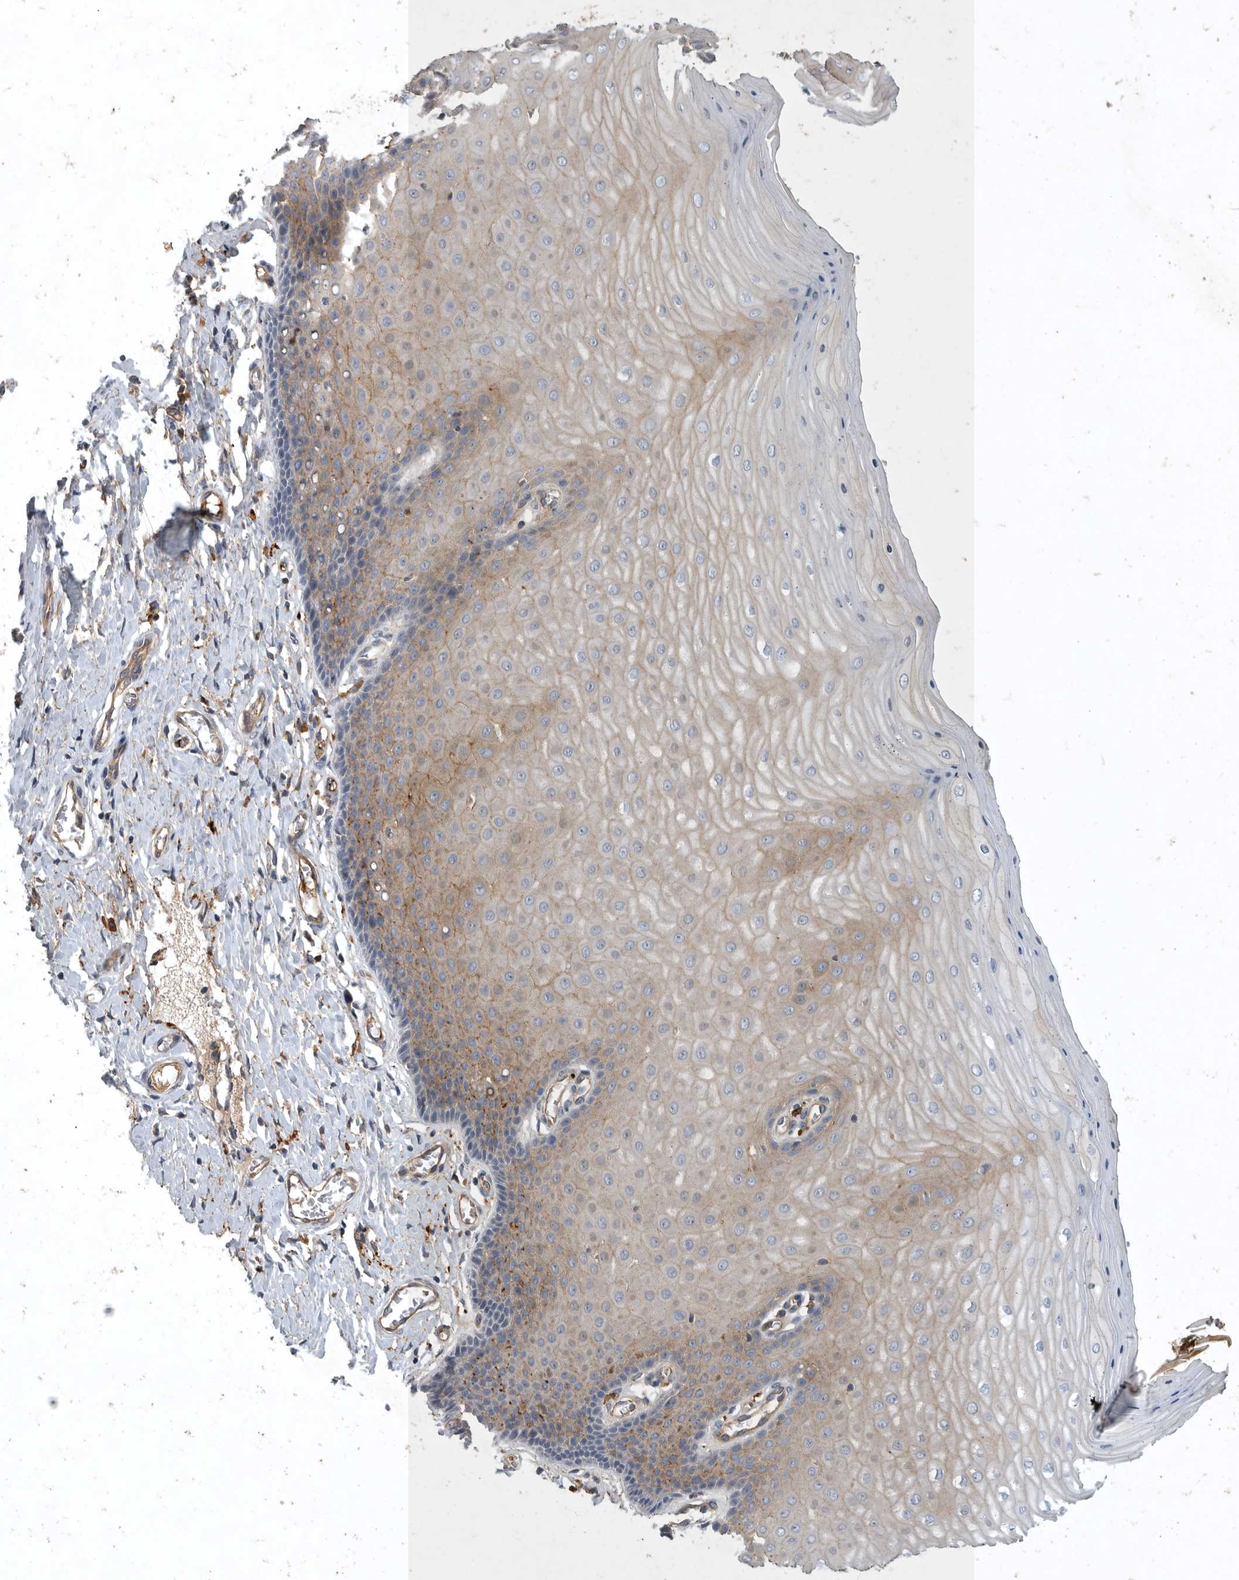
{"staining": {"intensity": "weak", "quantity": ">75%", "location": "cytoplasmic/membranous"}, "tissue": "cervix", "cell_type": "Glandular cells", "image_type": "normal", "snomed": [{"axis": "morphology", "description": "Normal tissue, NOS"}, {"axis": "topography", "description": "Cervix"}], "caption": "Immunohistochemistry (IHC) staining of unremarkable cervix, which exhibits low levels of weak cytoplasmic/membranous expression in approximately >75% of glandular cells indicating weak cytoplasmic/membranous protein staining. The staining was performed using DAB (3,3'-diaminobenzidine) (brown) for protein detection and nuclei were counterstained in hematoxylin (blue).", "gene": "MLPH", "patient": {"sex": "female", "age": 55}}